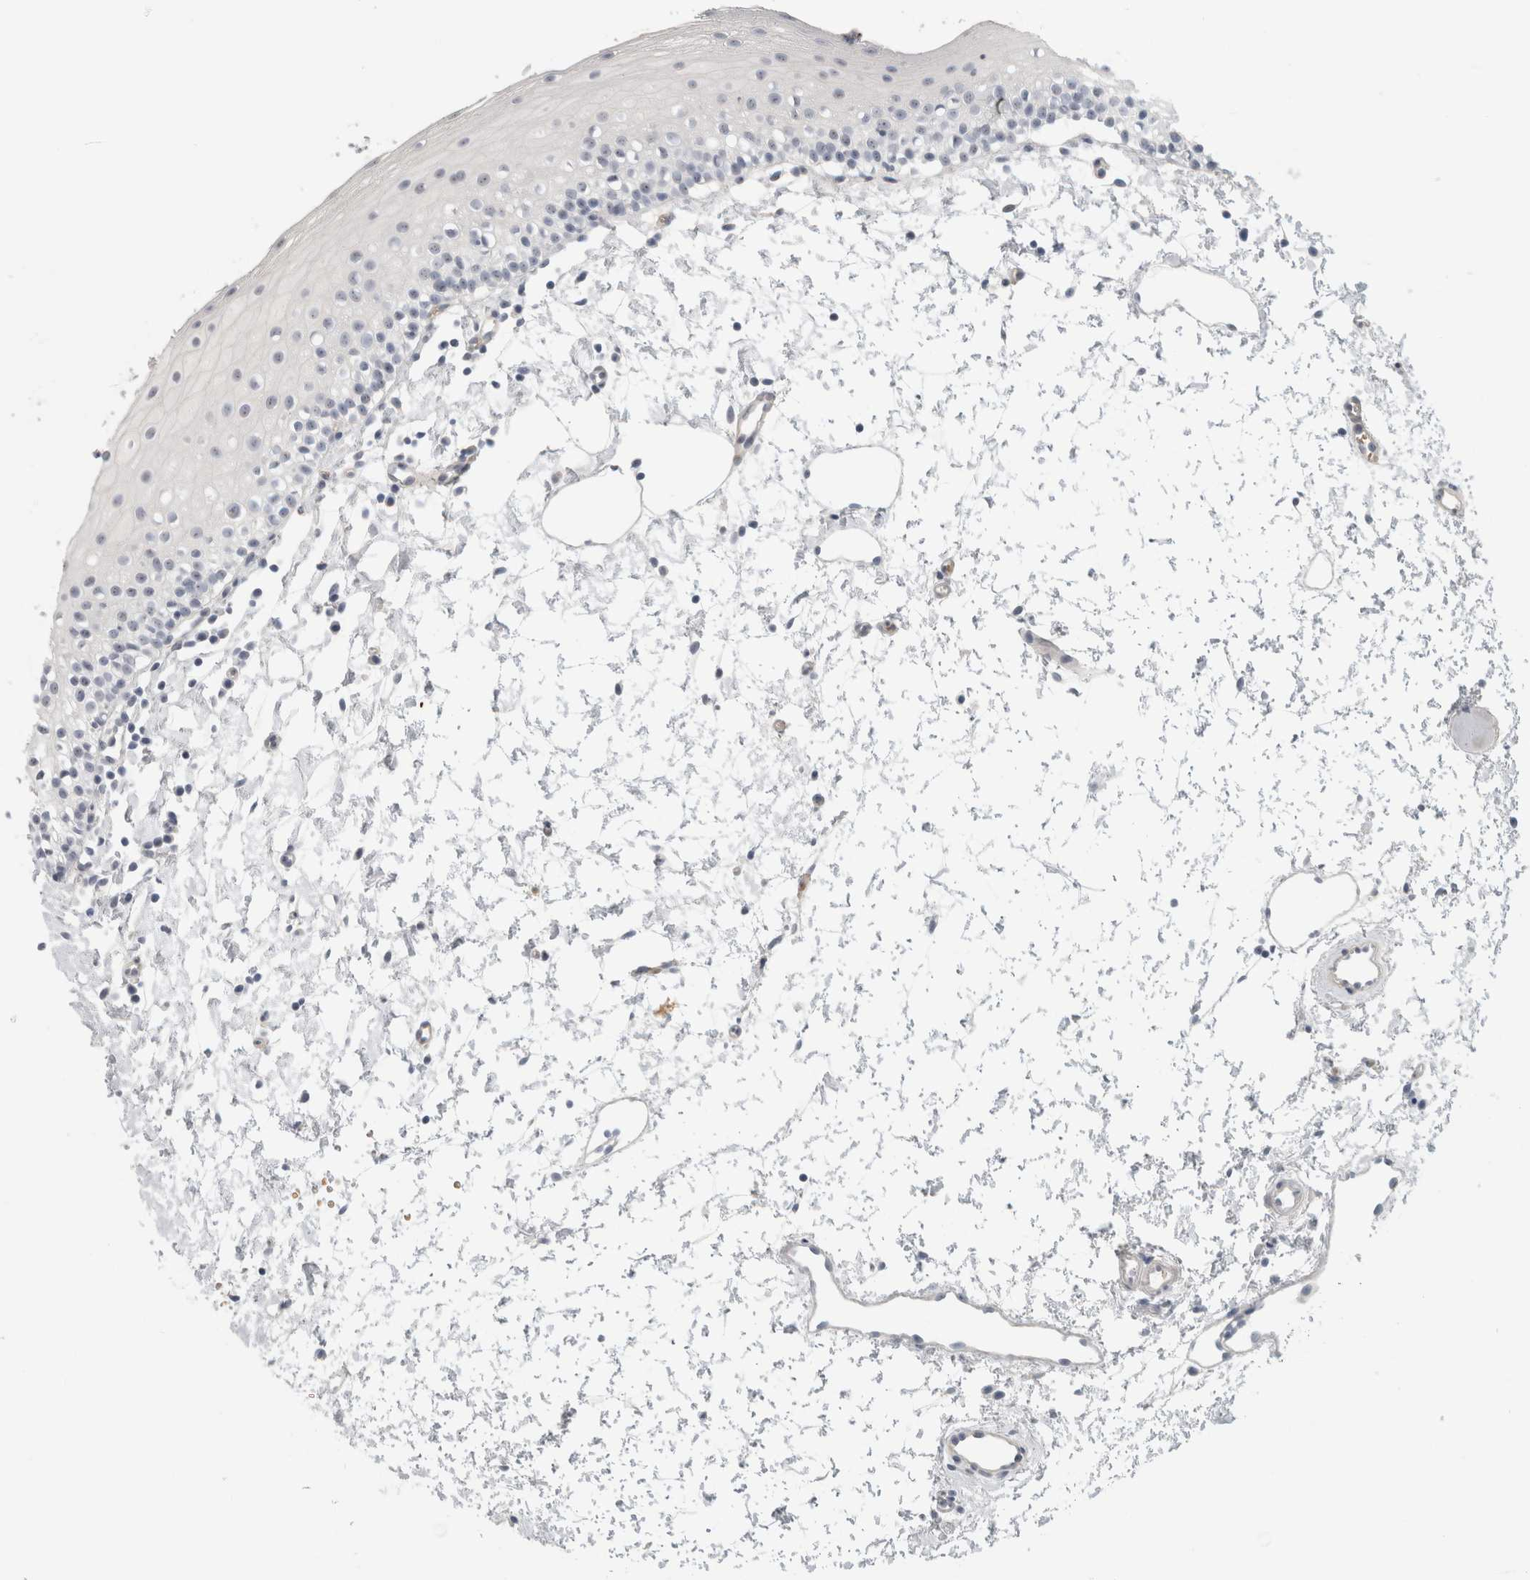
{"staining": {"intensity": "negative", "quantity": "none", "location": "none"}, "tissue": "oral mucosa", "cell_type": "Squamous epithelial cells", "image_type": "normal", "snomed": [{"axis": "morphology", "description": "Normal tissue, NOS"}, {"axis": "topography", "description": "Oral tissue"}], "caption": "IHC photomicrograph of benign human oral mucosa stained for a protein (brown), which exhibits no staining in squamous epithelial cells. (DAB IHC visualized using brightfield microscopy, high magnification).", "gene": "FMR1NB", "patient": {"sex": "male", "age": 28}}